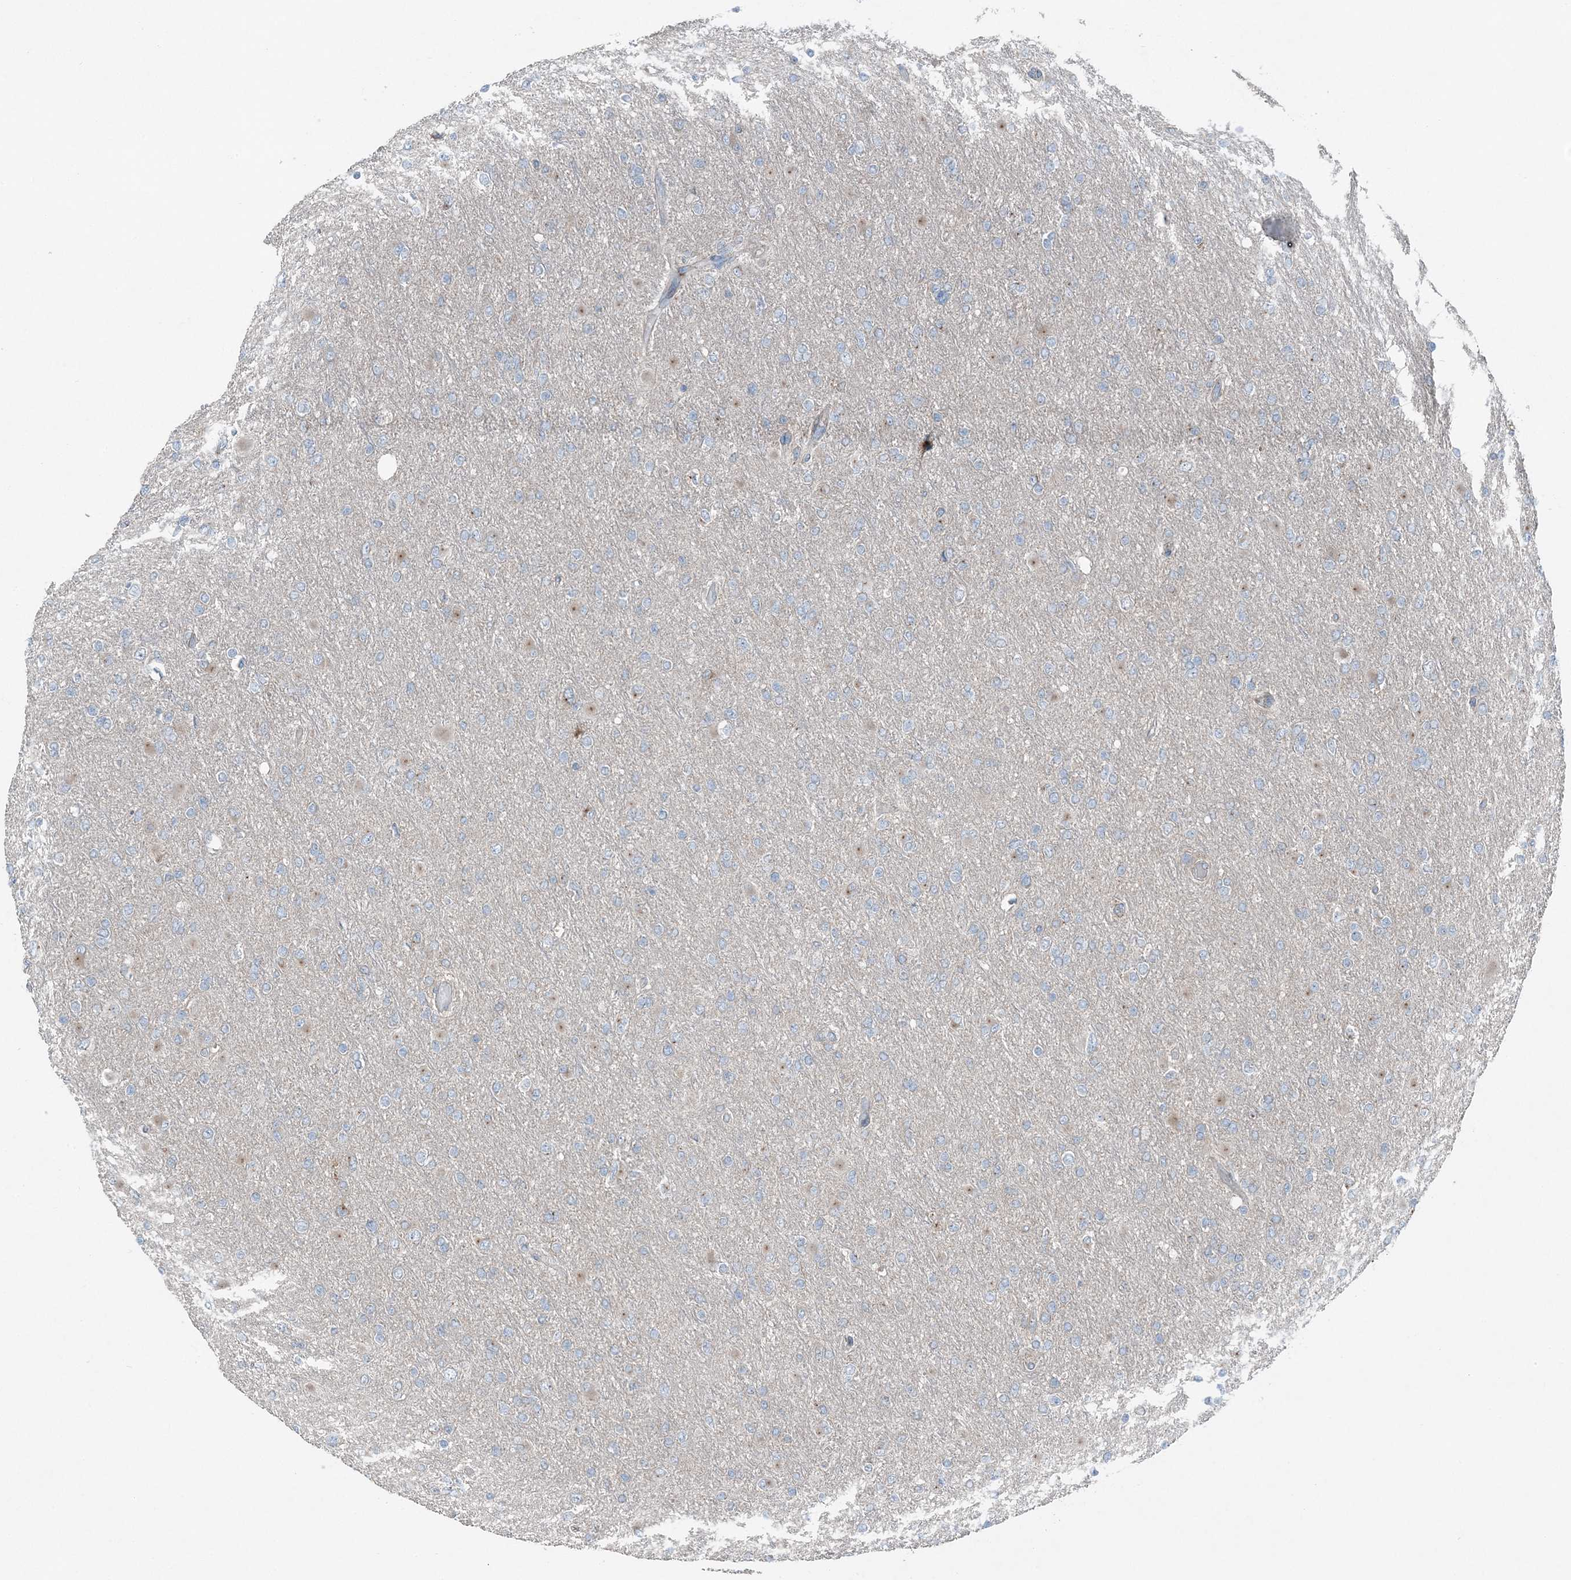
{"staining": {"intensity": "negative", "quantity": "none", "location": "none"}, "tissue": "glioma", "cell_type": "Tumor cells", "image_type": "cancer", "snomed": [{"axis": "morphology", "description": "Glioma, malignant, High grade"}, {"axis": "topography", "description": "Cerebral cortex"}], "caption": "Immunohistochemistry (IHC) micrograph of malignant high-grade glioma stained for a protein (brown), which reveals no positivity in tumor cells. (IHC, brightfield microscopy, high magnification).", "gene": "KY", "patient": {"sex": "female", "age": 36}}